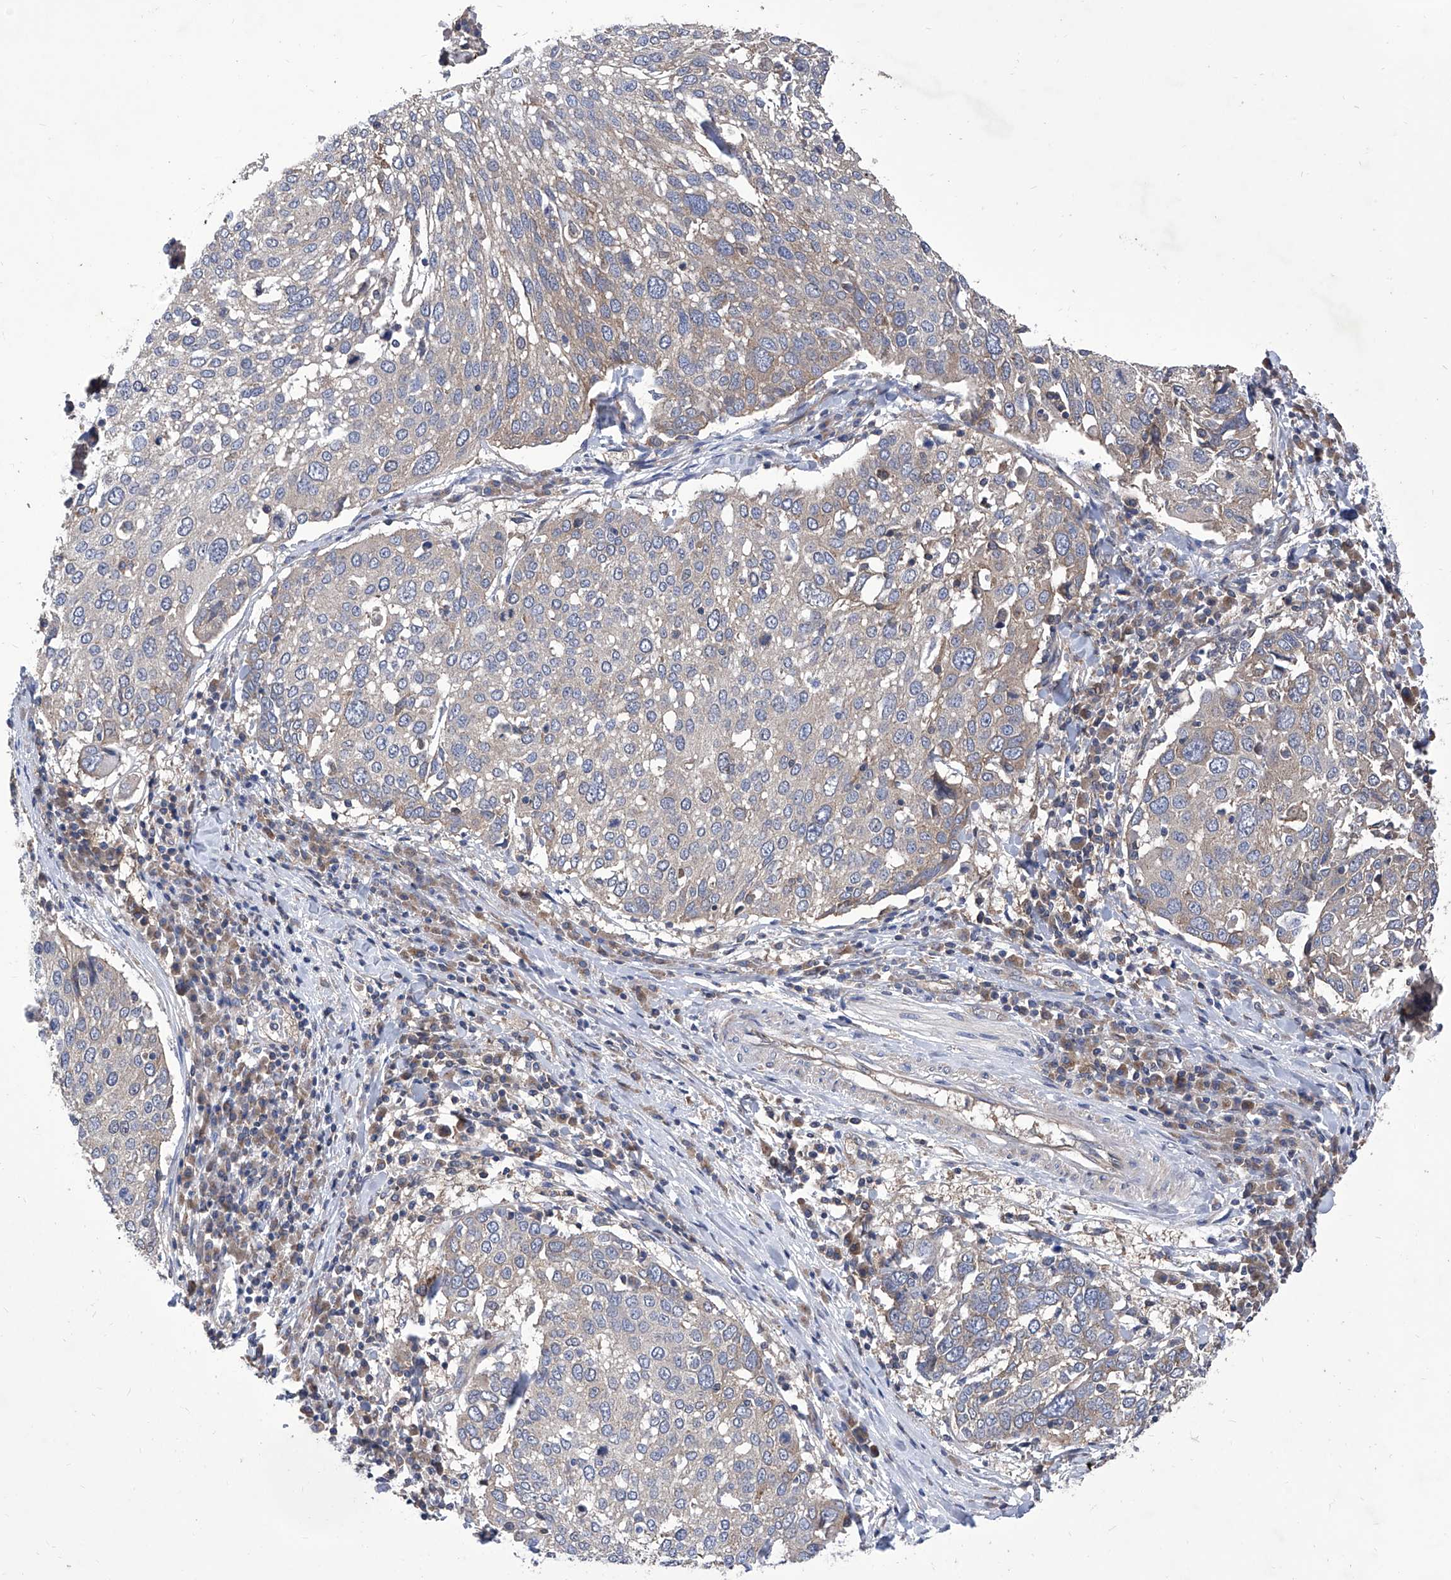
{"staining": {"intensity": "negative", "quantity": "none", "location": "none"}, "tissue": "lung cancer", "cell_type": "Tumor cells", "image_type": "cancer", "snomed": [{"axis": "morphology", "description": "Squamous cell carcinoma, NOS"}, {"axis": "topography", "description": "Lung"}], "caption": "This is a image of IHC staining of squamous cell carcinoma (lung), which shows no staining in tumor cells.", "gene": "TJAP1", "patient": {"sex": "male", "age": 65}}